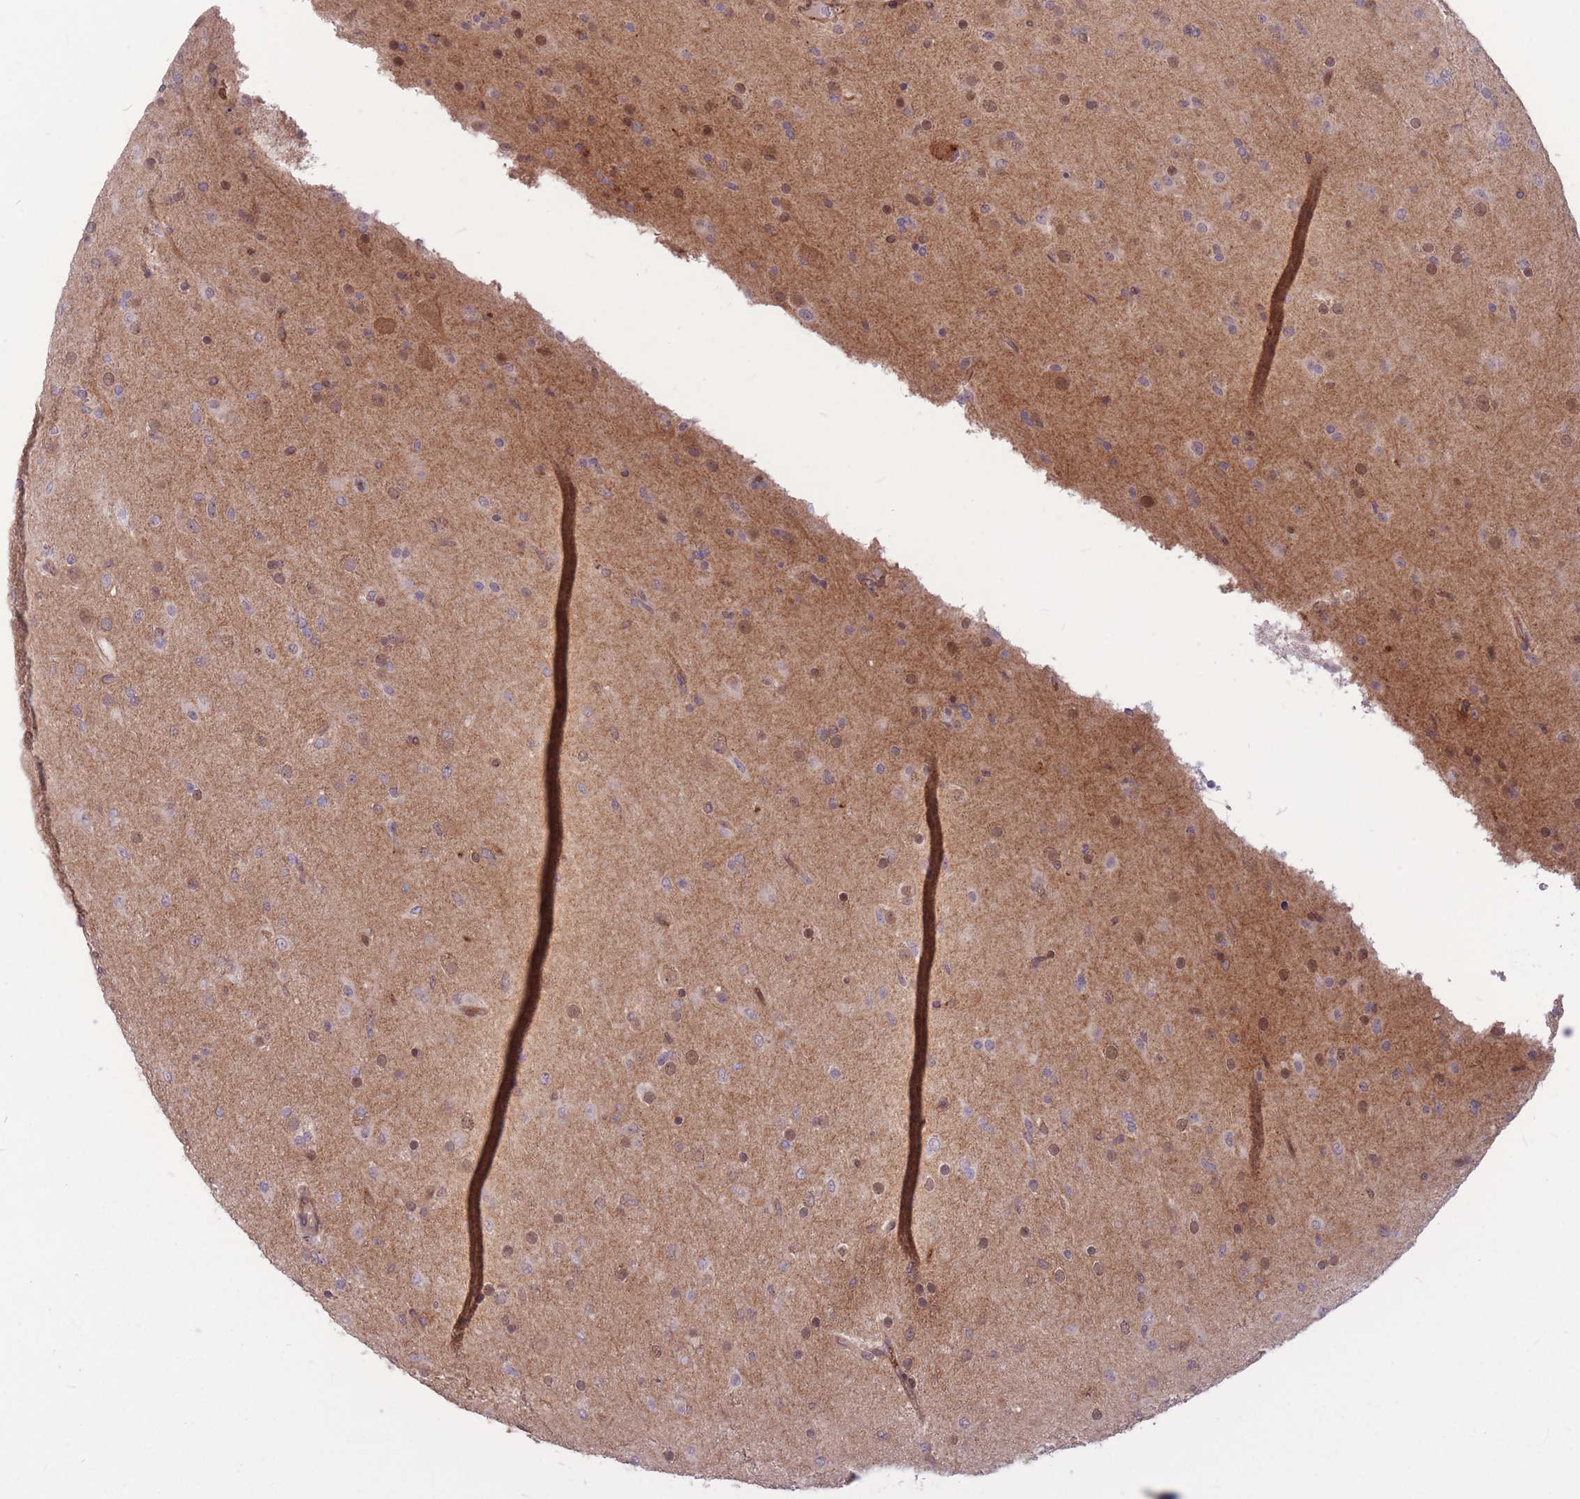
{"staining": {"intensity": "moderate", "quantity": "25%-75%", "location": "cytoplasmic/membranous,nuclear"}, "tissue": "glioma", "cell_type": "Tumor cells", "image_type": "cancer", "snomed": [{"axis": "morphology", "description": "Glioma, malignant, Low grade"}, {"axis": "topography", "description": "Brain"}], "caption": "The image exhibits a brown stain indicating the presence of a protein in the cytoplasmic/membranous and nuclear of tumor cells in malignant low-grade glioma.", "gene": "TCF20", "patient": {"sex": "male", "age": 65}}